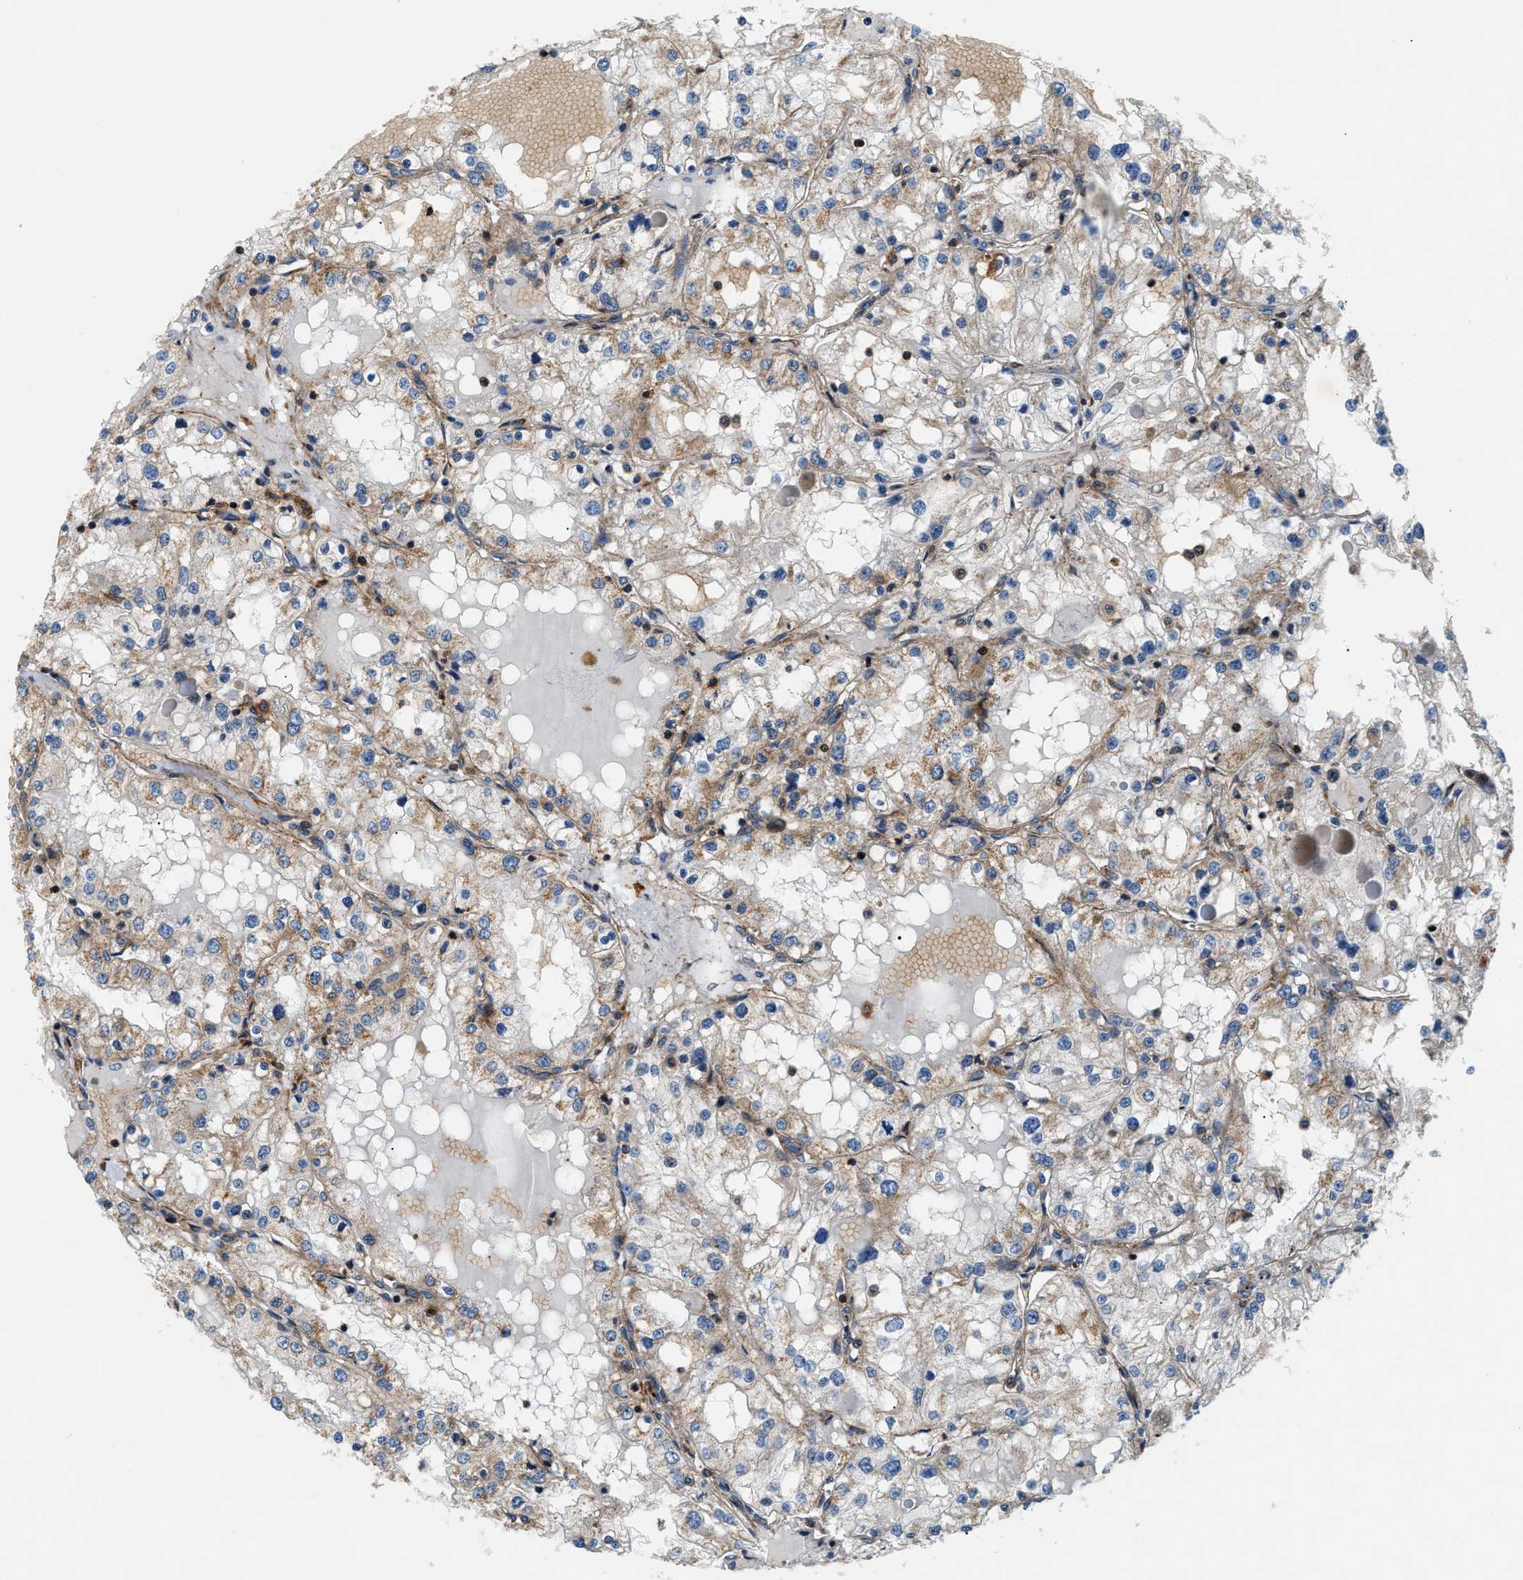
{"staining": {"intensity": "moderate", "quantity": "25%-75%", "location": "cytoplasmic/membranous"}, "tissue": "renal cancer", "cell_type": "Tumor cells", "image_type": "cancer", "snomed": [{"axis": "morphology", "description": "Adenocarcinoma, NOS"}, {"axis": "topography", "description": "Kidney"}], "caption": "Immunohistochemical staining of renal adenocarcinoma exhibits medium levels of moderate cytoplasmic/membranous protein staining in approximately 25%-75% of tumor cells.", "gene": "DHODH", "patient": {"sex": "male", "age": 68}}